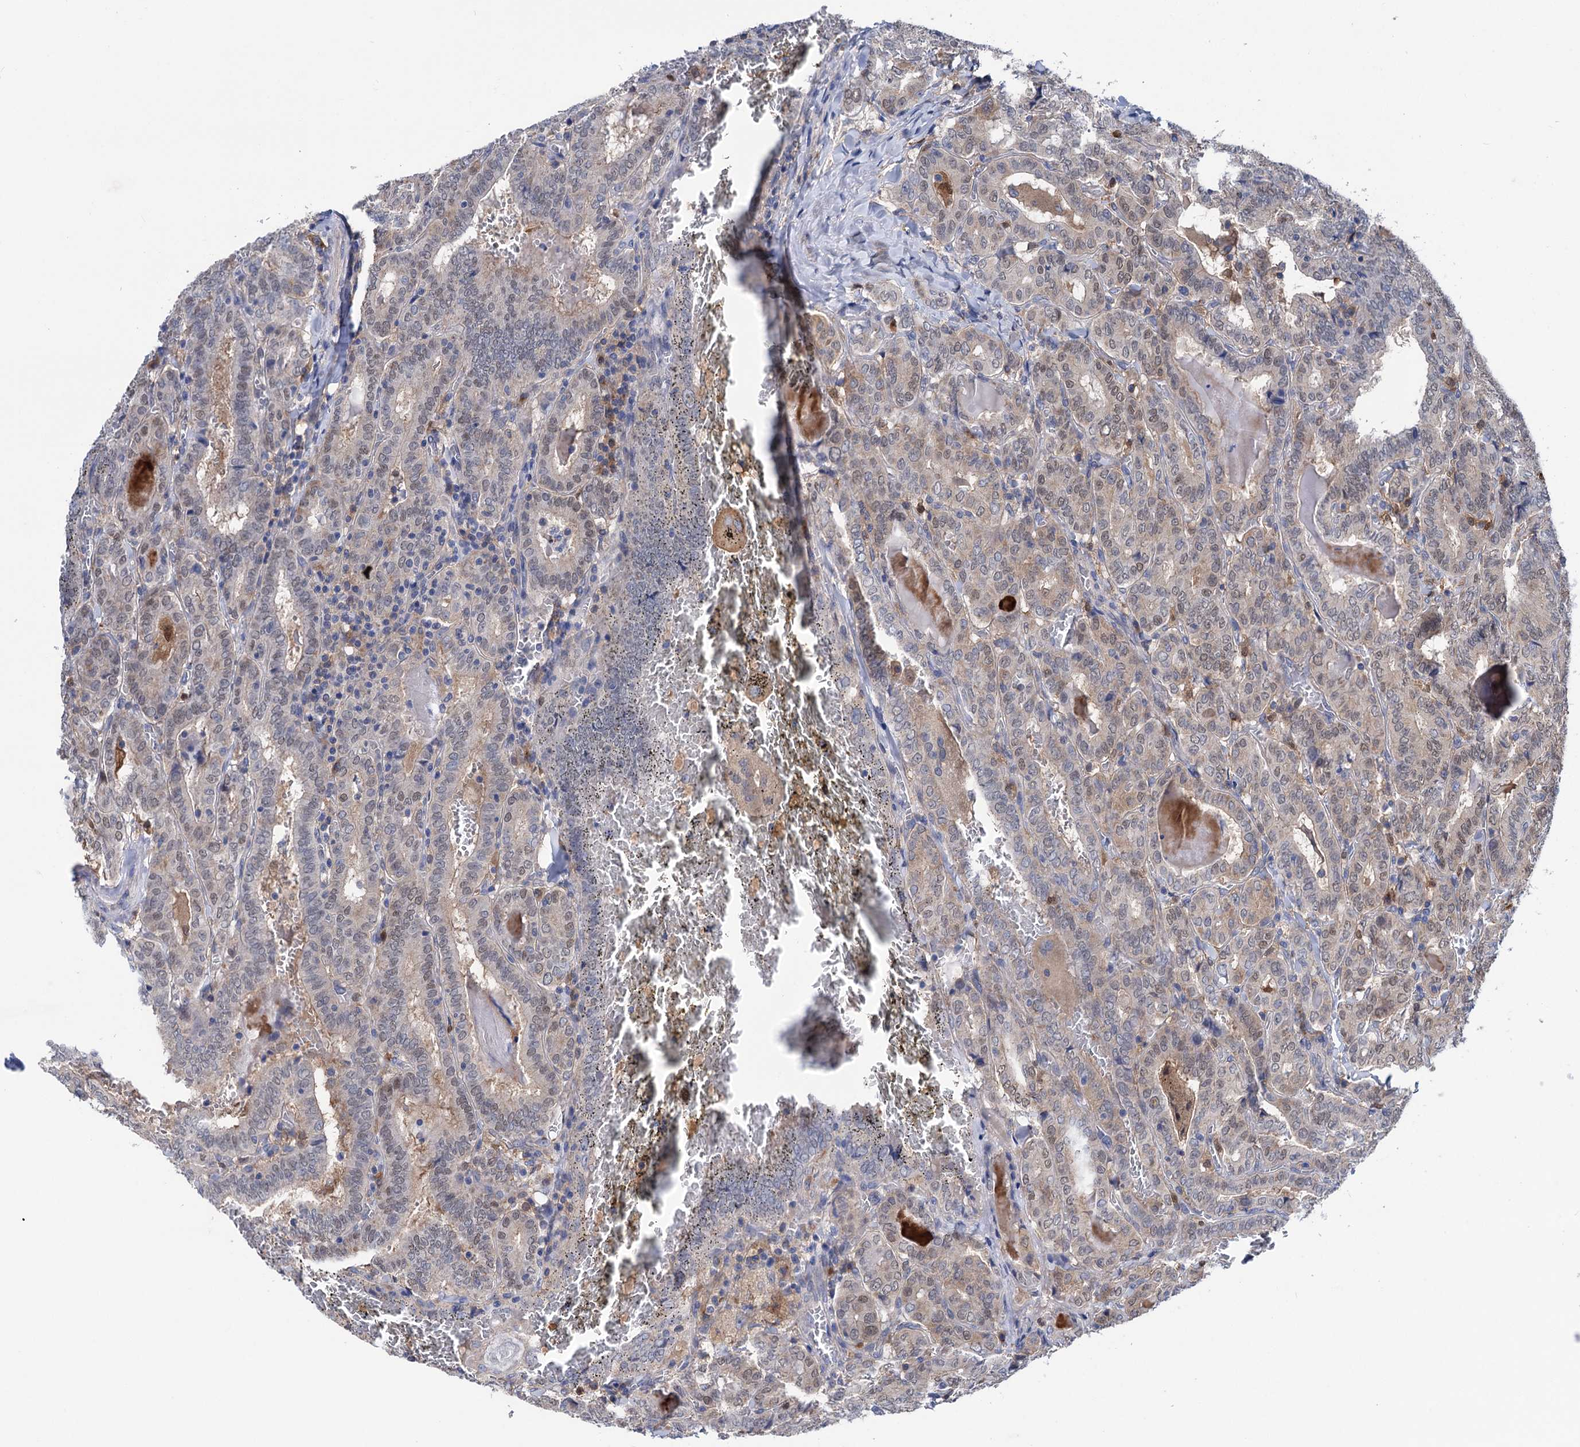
{"staining": {"intensity": "moderate", "quantity": "25%-75%", "location": "cytoplasmic/membranous"}, "tissue": "thyroid cancer", "cell_type": "Tumor cells", "image_type": "cancer", "snomed": [{"axis": "morphology", "description": "Papillary adenocarcinoma, NOS"}, {"axis": "topography", "description": "Thyroid gland"}], "caption": "A brown stain highlights moderate cytoplasmic/membranous staining of a protein in human thyroid papillary adenocarcinoma tumor cells.", "gene": "ZNRD2", "patient": {"sex": "female", "age": 72}}